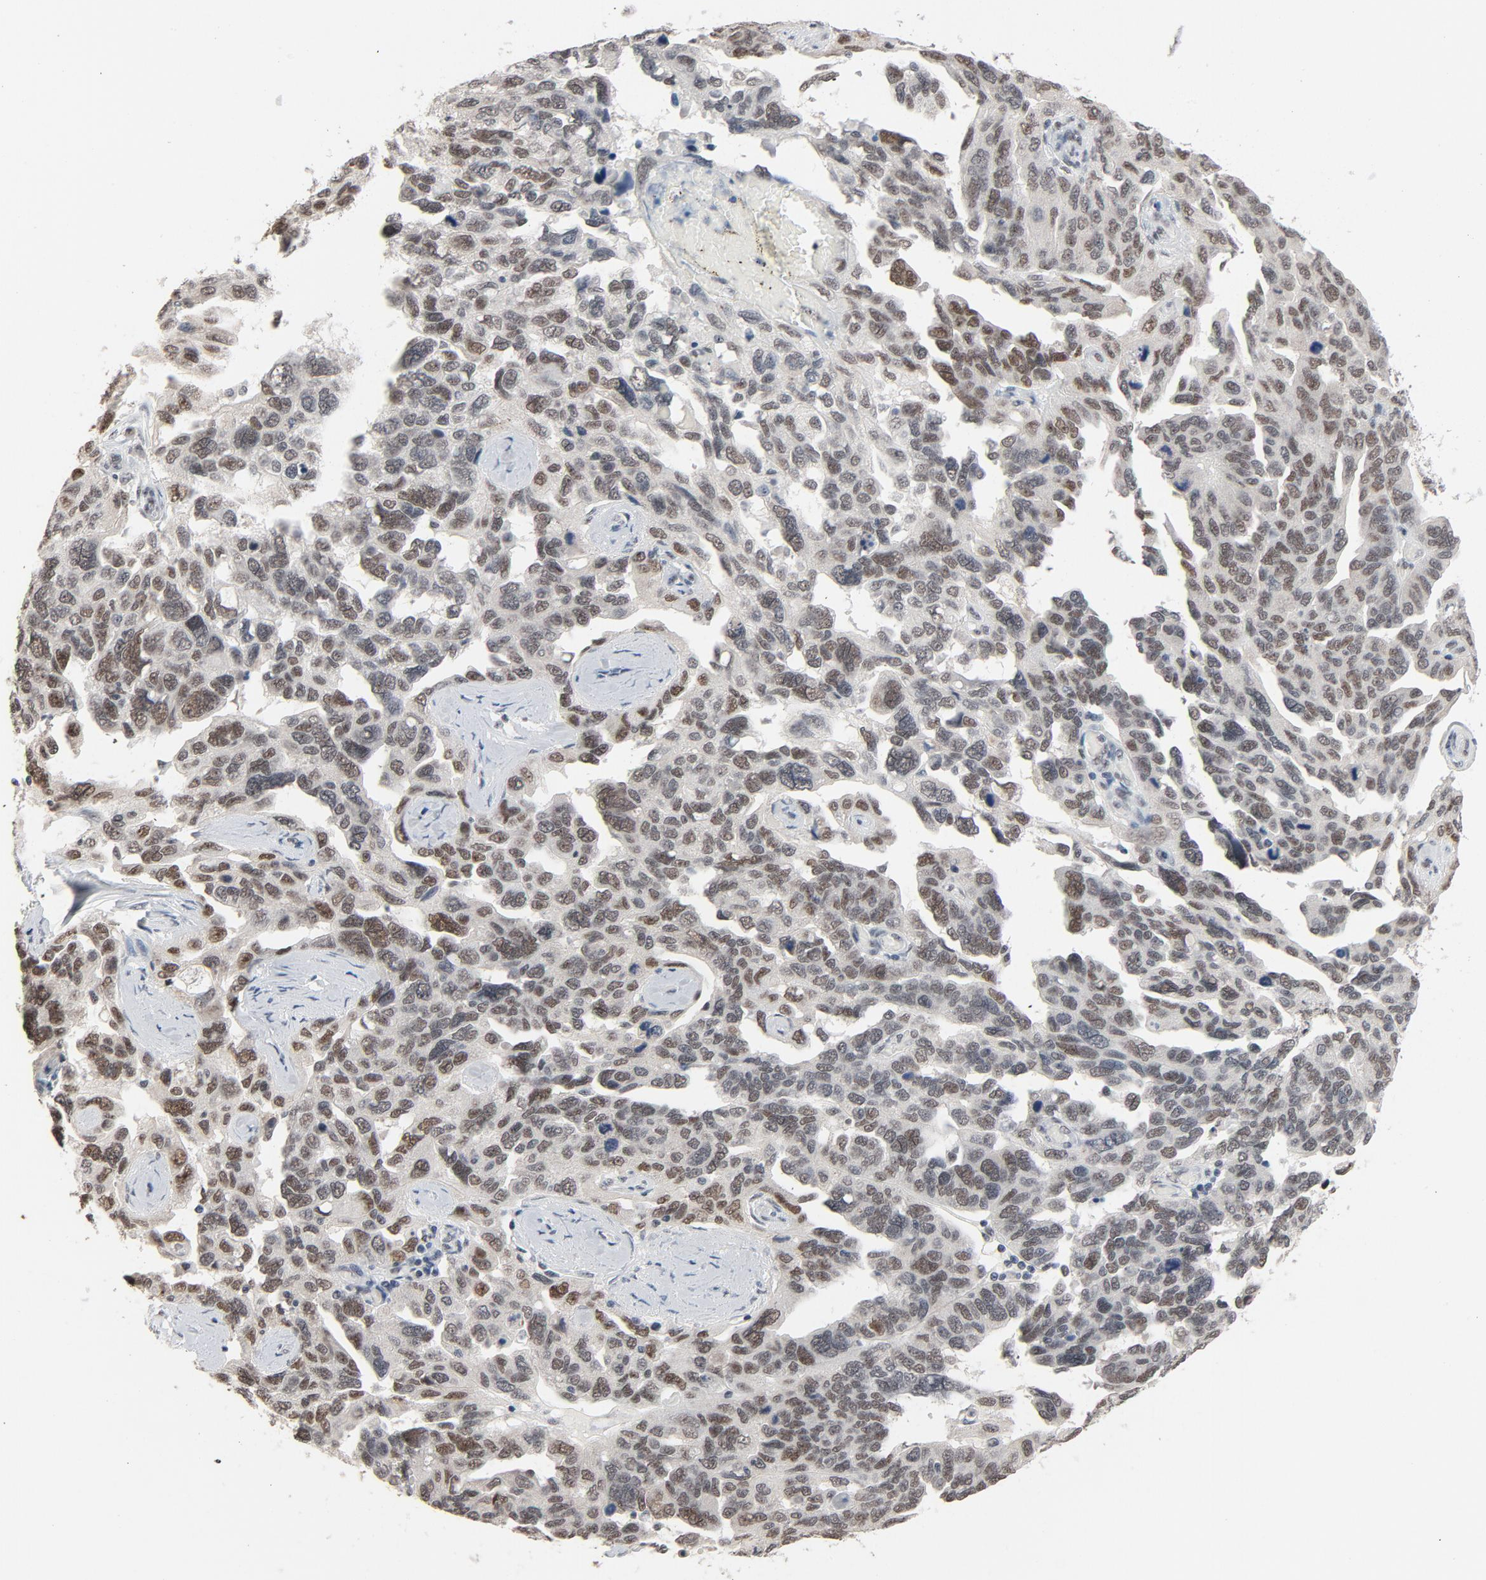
{"staining": {"intensity": "moderate", "quantity": ">75%", "location": "nuclear"}, "tissue": "ovarian cancer", "cell_type": "Tumor cells", "image_type": "cancer", "snomed": [{"axis": "morphology", "description": "Cystadenocarcinoma, serous, NOS"}, {"axis": "topography", "description": "Ovary"}], "caption": "This image reveals ovarian serous cystadenocarcinoma stained with immunohistochemistry to label a protein in brown. The nuclear of tumor cells show moderate positivity for the protein. Nuclei are counter-stained blue.", "gene": "MRE11", "patient": {"sex": "female", "age": 64}}